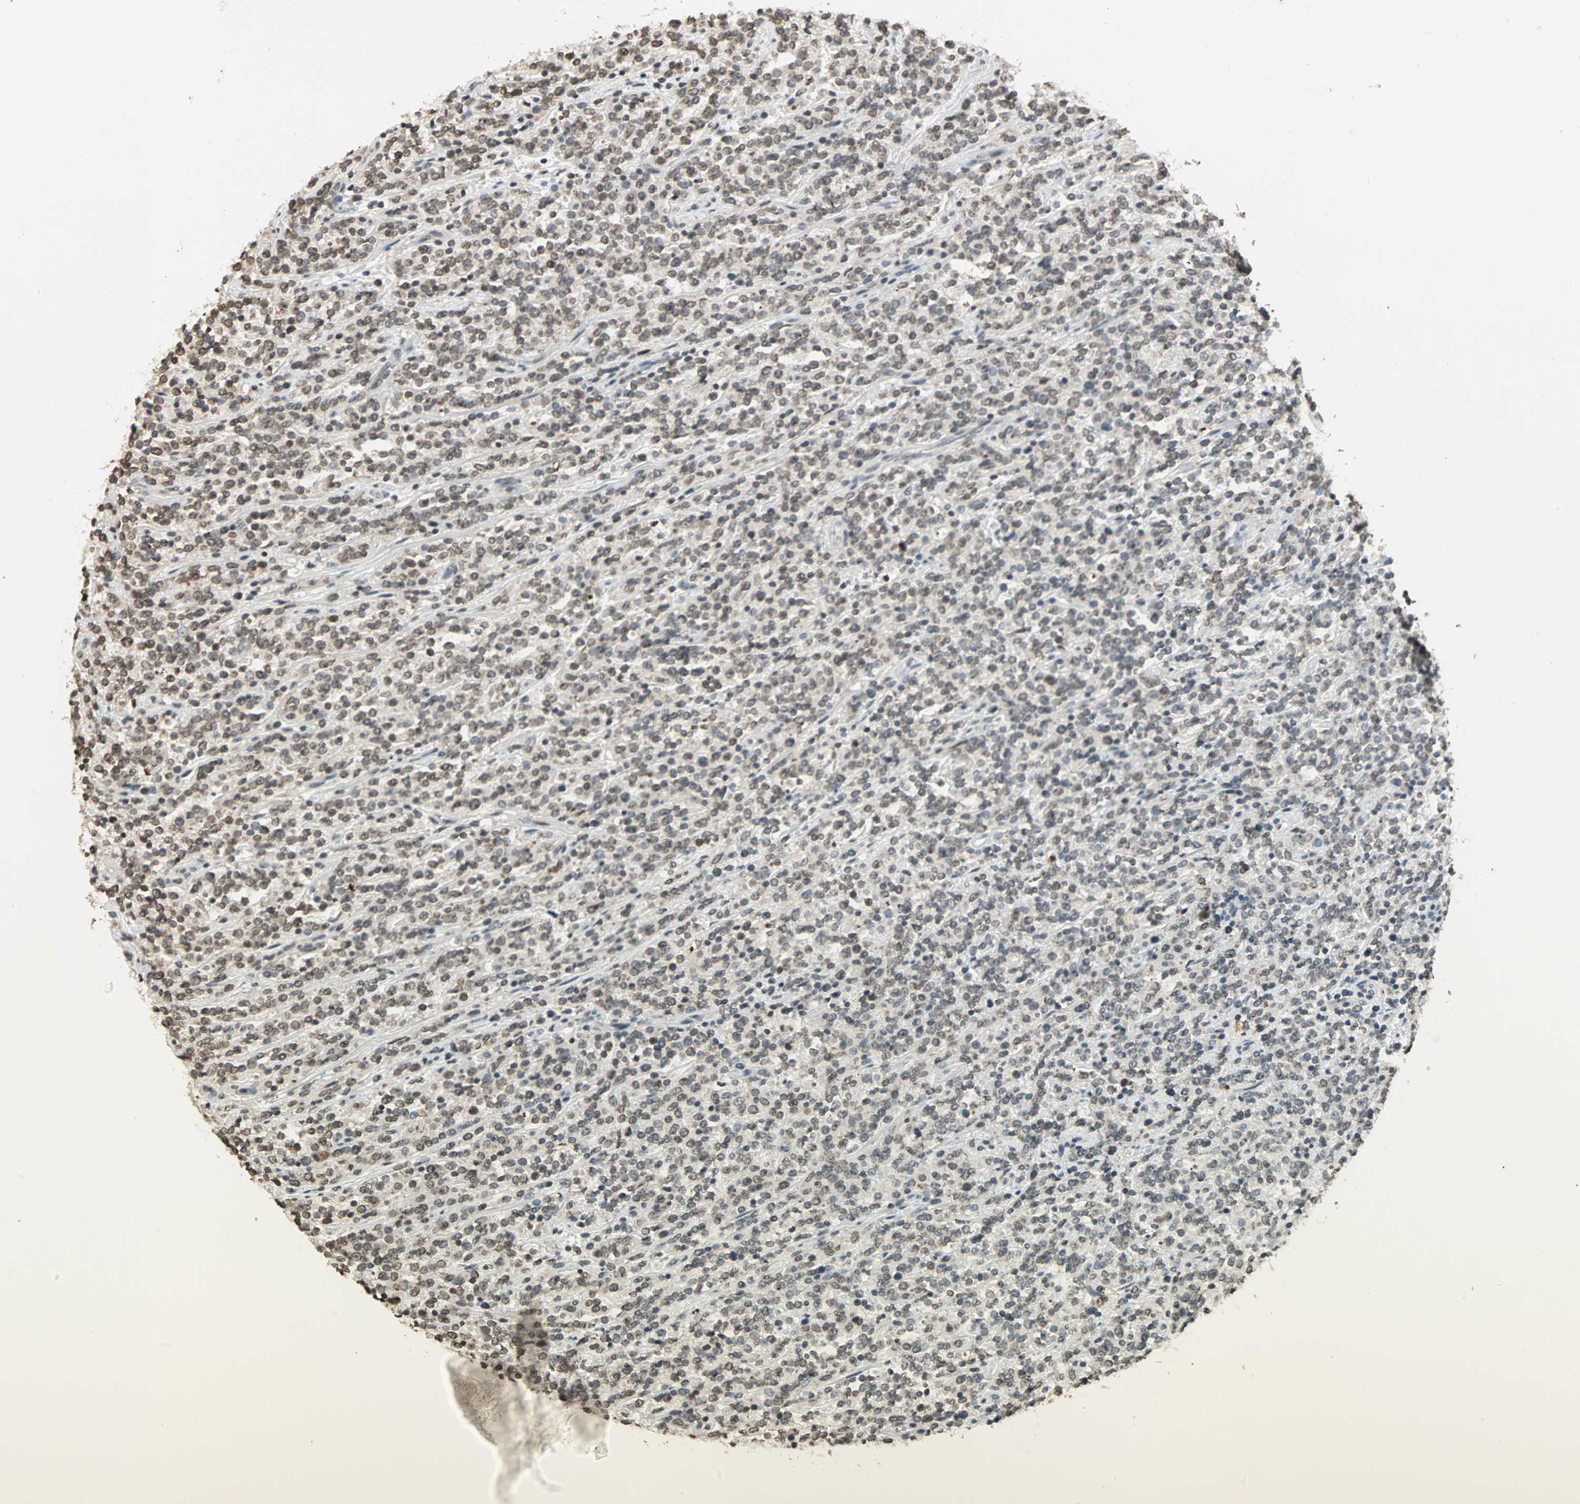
{"staining": {"intensity": "weak", "quantity": "25%-75%", "location": "cytoplasmic/membranous,nuclear"}, "tissue": "lymphoma", "cell_type": "Tumor cells", "image_type": "cancer", "snomed": [{"axis": "morphology", "description": "Malignant lymphoma, non-Hodgkin's type, High grade"}, {"axis": "topography", "description": "Soft tissue"}], "caption": "This image reveals immunohistochemistry staining of lymphoma, with low weak cytoplasmic/membranous and nuclear staining in about 25%-75% of tumor cells.", "gene": "PRELID1", "patient": {"sex": "male", "age": 18}}